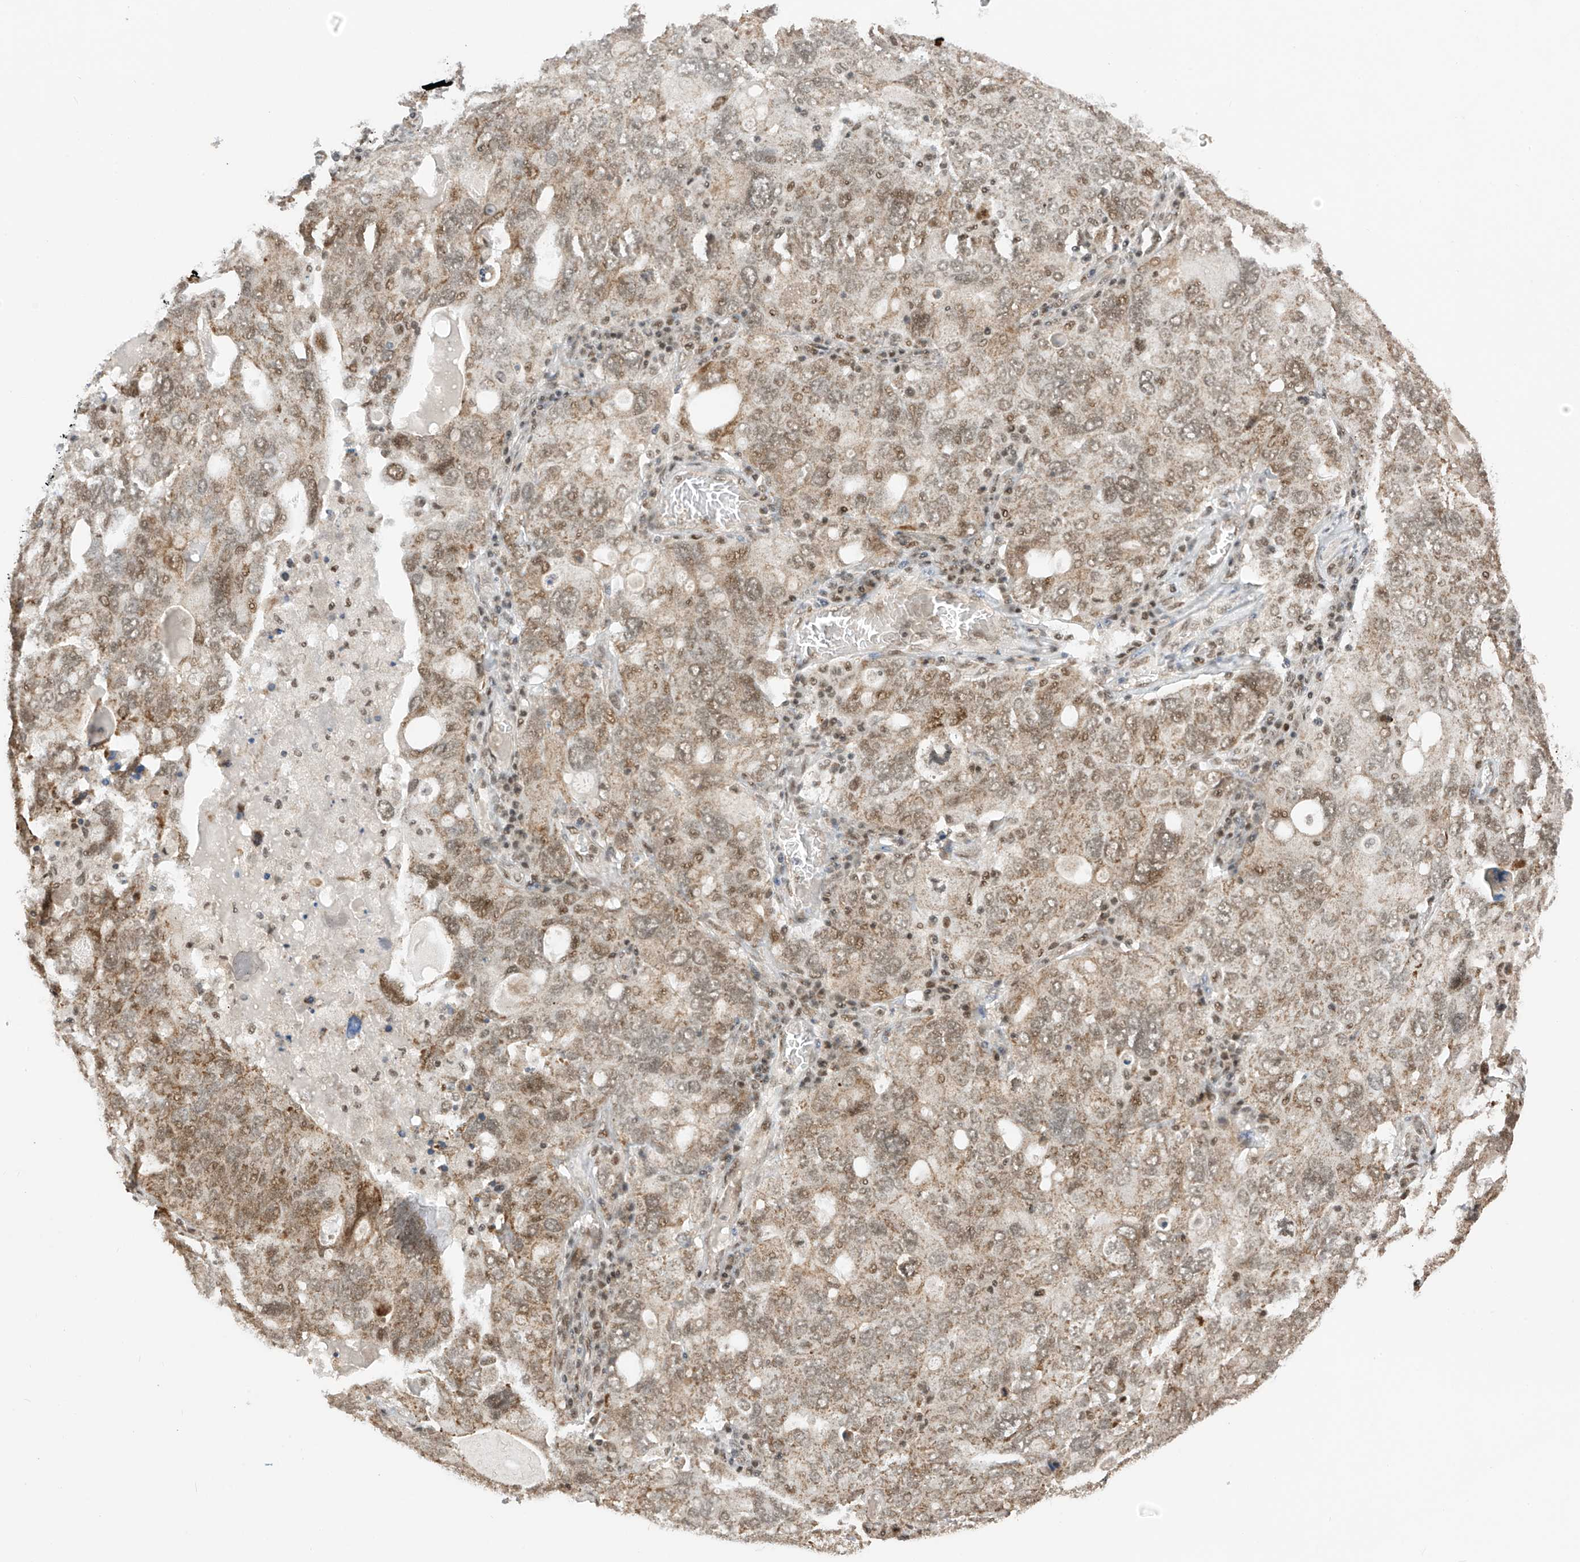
{"staining": {"intensity": "moderate", "quantity": "25%-75%", "location": "cytoplasmic/membranous"}, "tissue": "ovarian cancer", "cell_type": "Tumor cells", "image_type": "cancer", "snomed": [{"axis": "morphology", "description": "Carcinoma, endometroid"}, {"axis": "topography", "description": "Ovary"}], "caption": "Immunohistochemical staining of ovarian cancer shows medium levels of moderate cytoplasmic/membranous expression in about 25%-75% of tumor cells.", "gene": "AURKAIP1", "patient": {"sex": "female", "age": 62}}